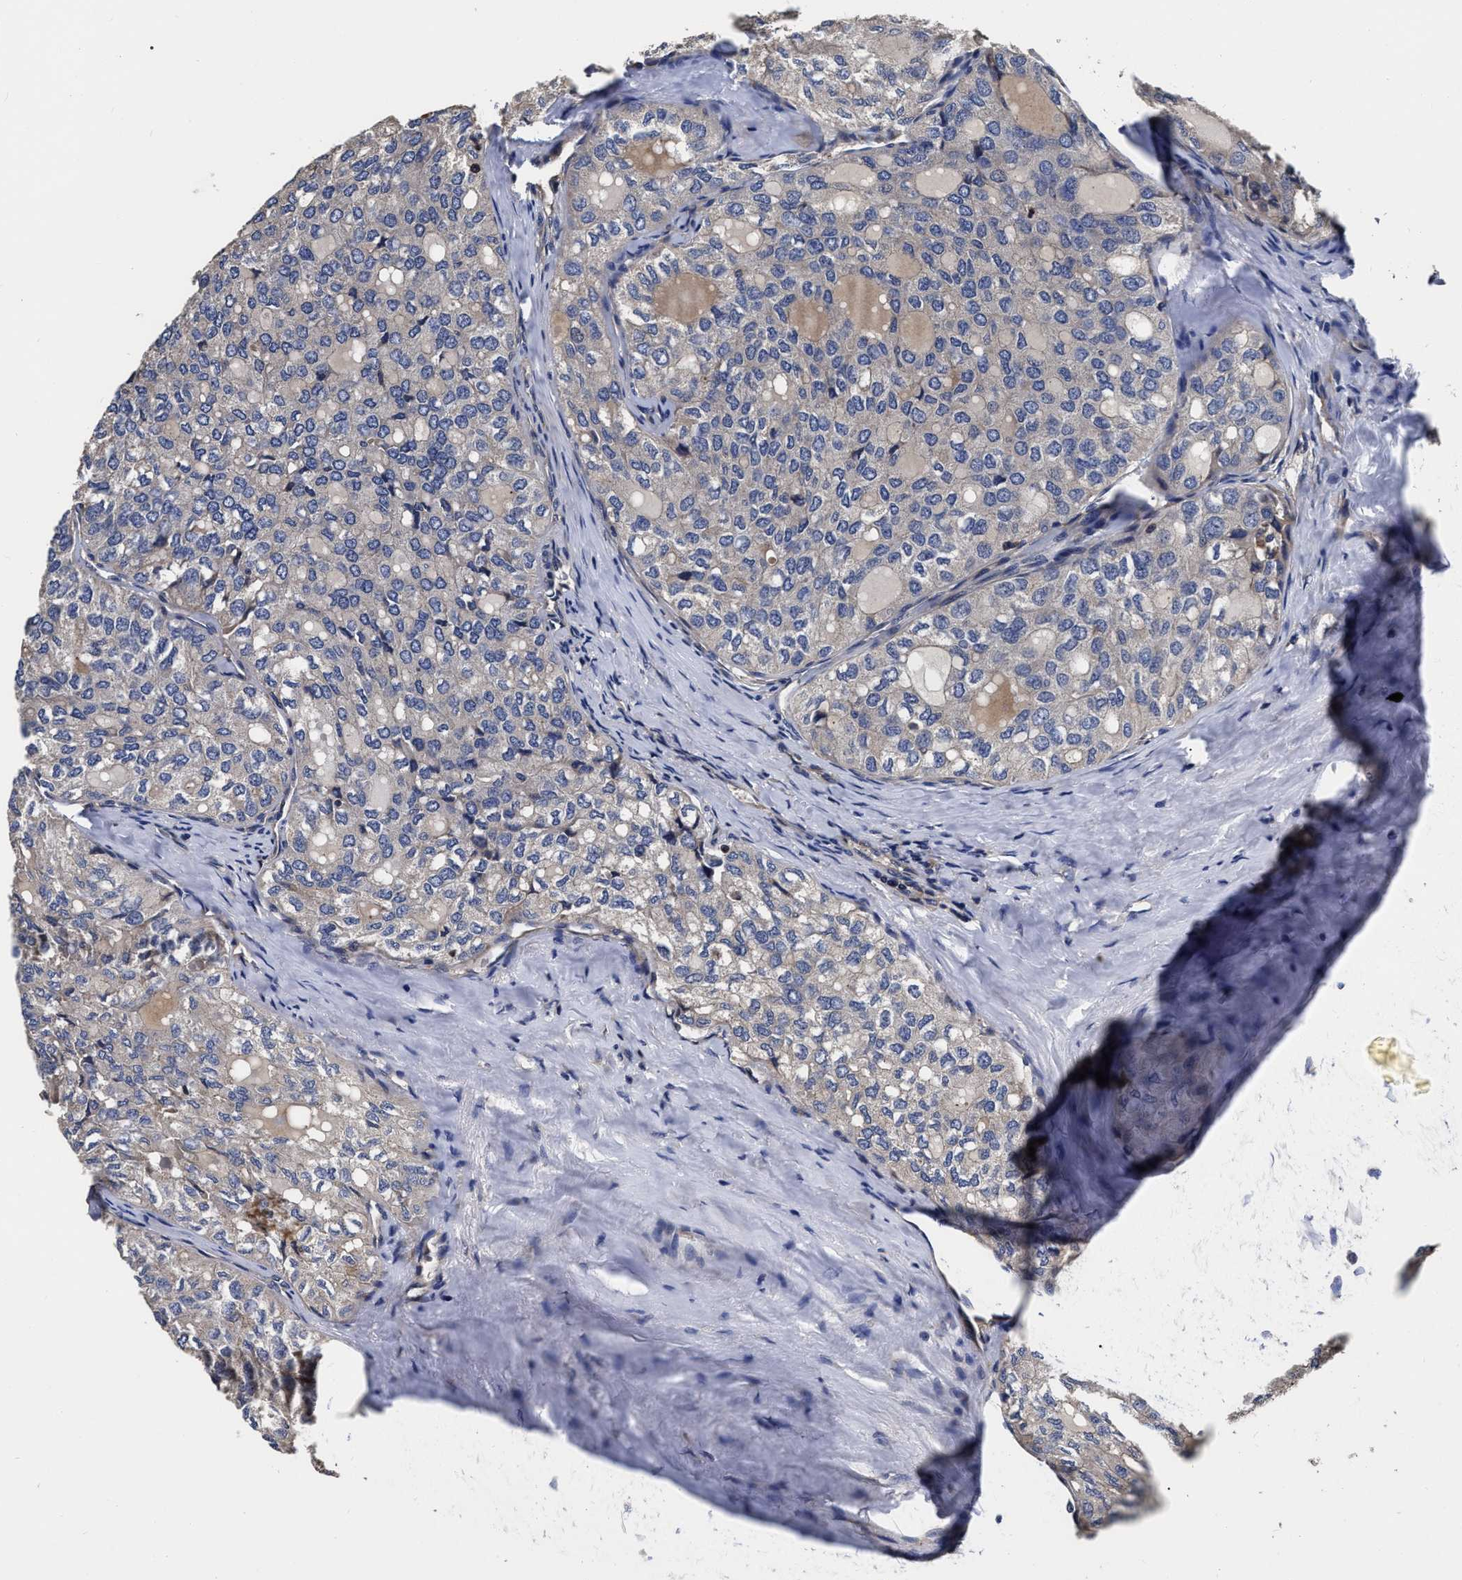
{"staining": {"intensity": "negative", "quantity": "none", "location": "none"}, "tissue": "thyroid cancer", "cell_type": "Tumor cells", "image_type": "cancer", "snomed": [{"axis": "morphology", "description": "Follicular adenoma carcinoma, NOS"}, {"axis": "topography", "description": "Thyroid gland"}], "caption": "Micrograph shows no protein positivity in tumor cells of follicular adenoma carcinoma (thyroid) tissue.", "gene": "ABCG8", "patient": {"sex": "male", "age": 75}}